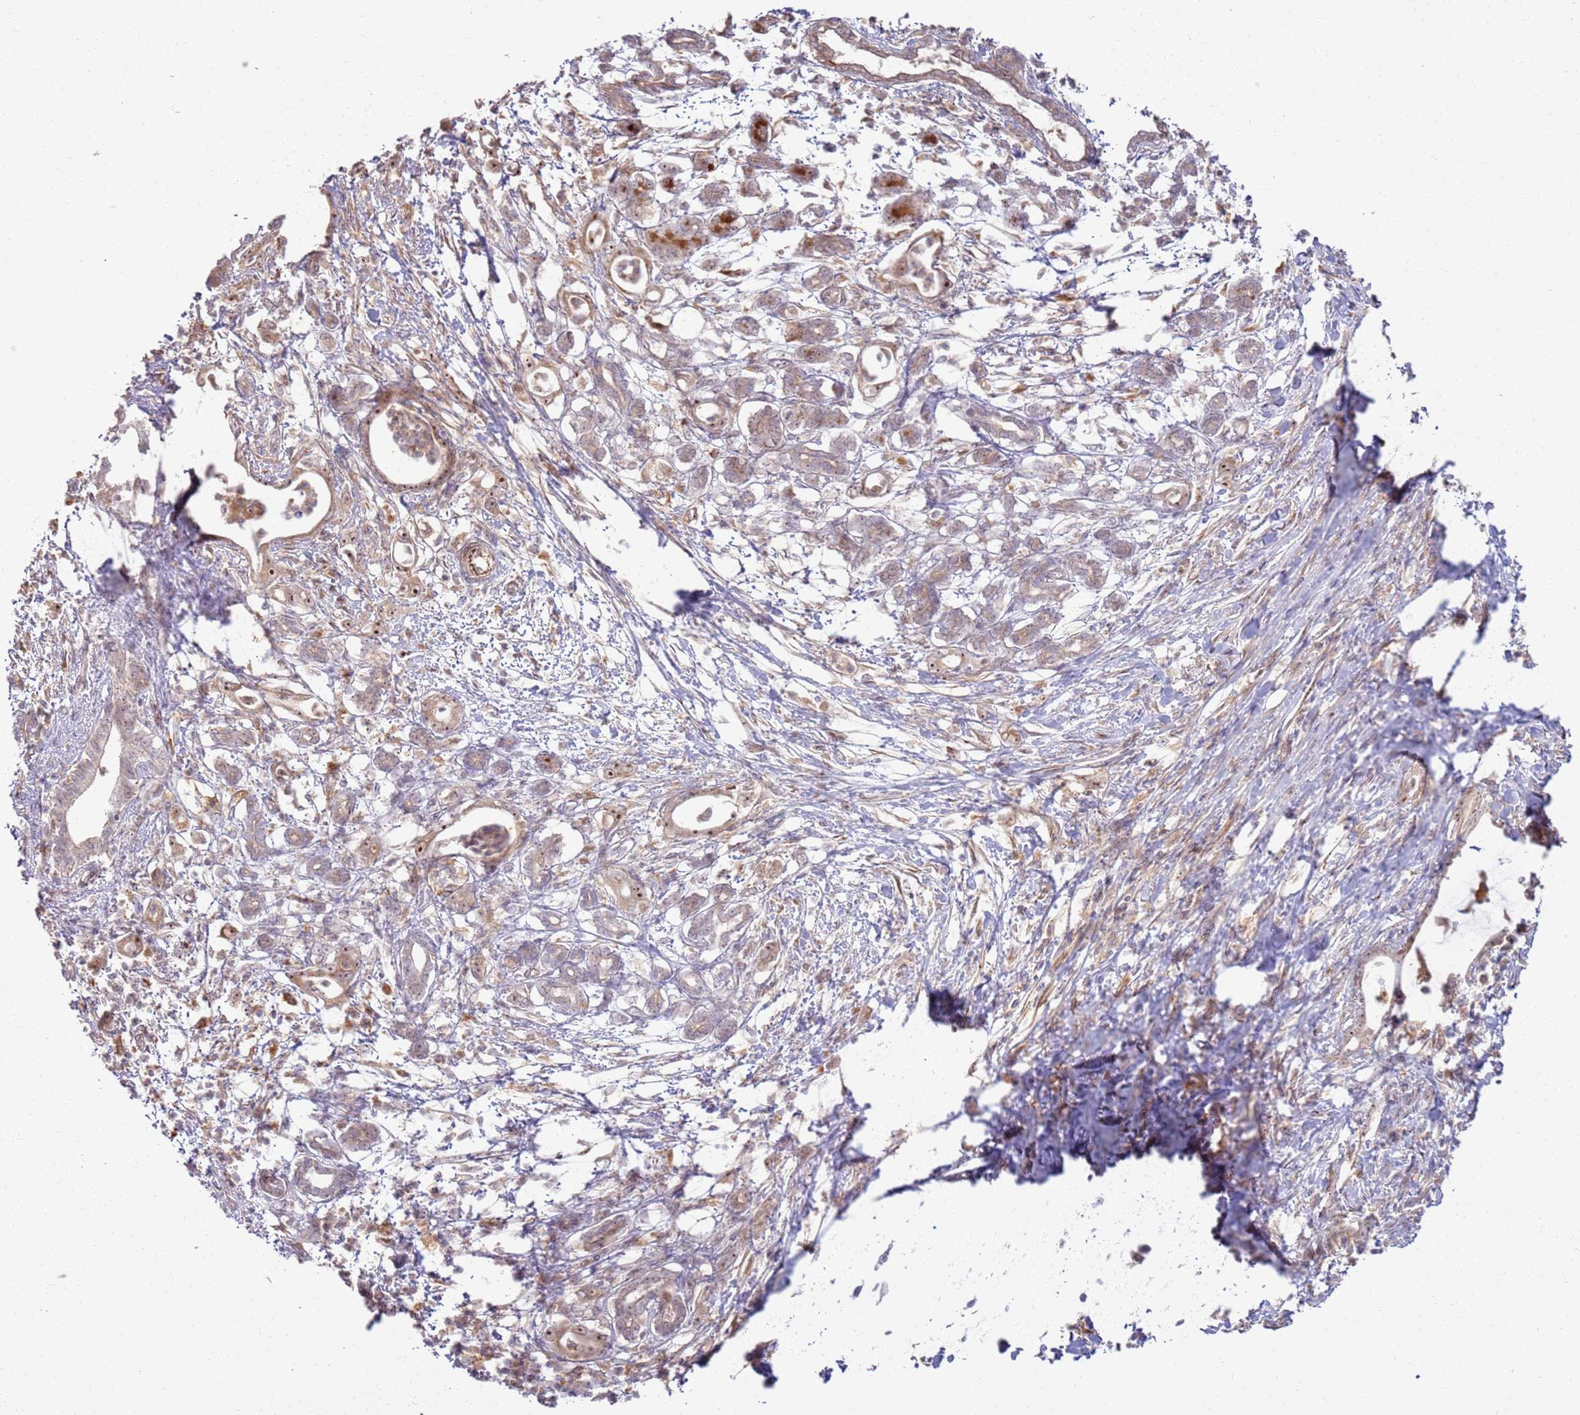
{"staining": {"intensity": "moderate", "quantity": "25%-75%", "location": "cytoplasmic/membranous,nuclear"}, "tissue": "pancreatic cancer", "cell_type": "Tumor cells", "image_type": "cancer", "snomed": [{"axis": "morphology", "description": "Adenocarcinoma, NOS"}, {"axis": "topography", "description": "Pancreas"}], "caption": "Pancreatic adenocarcinoma stained with DAB (3,3'-diaminobenzidine) immunohistochemistry (IHC) reveals medium levels of moderate cytoplasmic/membranous and nuclear expression in approximately 25%-75% of tumor cells. (IHC, brightfield microscopy, high magnification).", "gene": "CNPY1", "patient": {"sex": "female", "age": 55}}